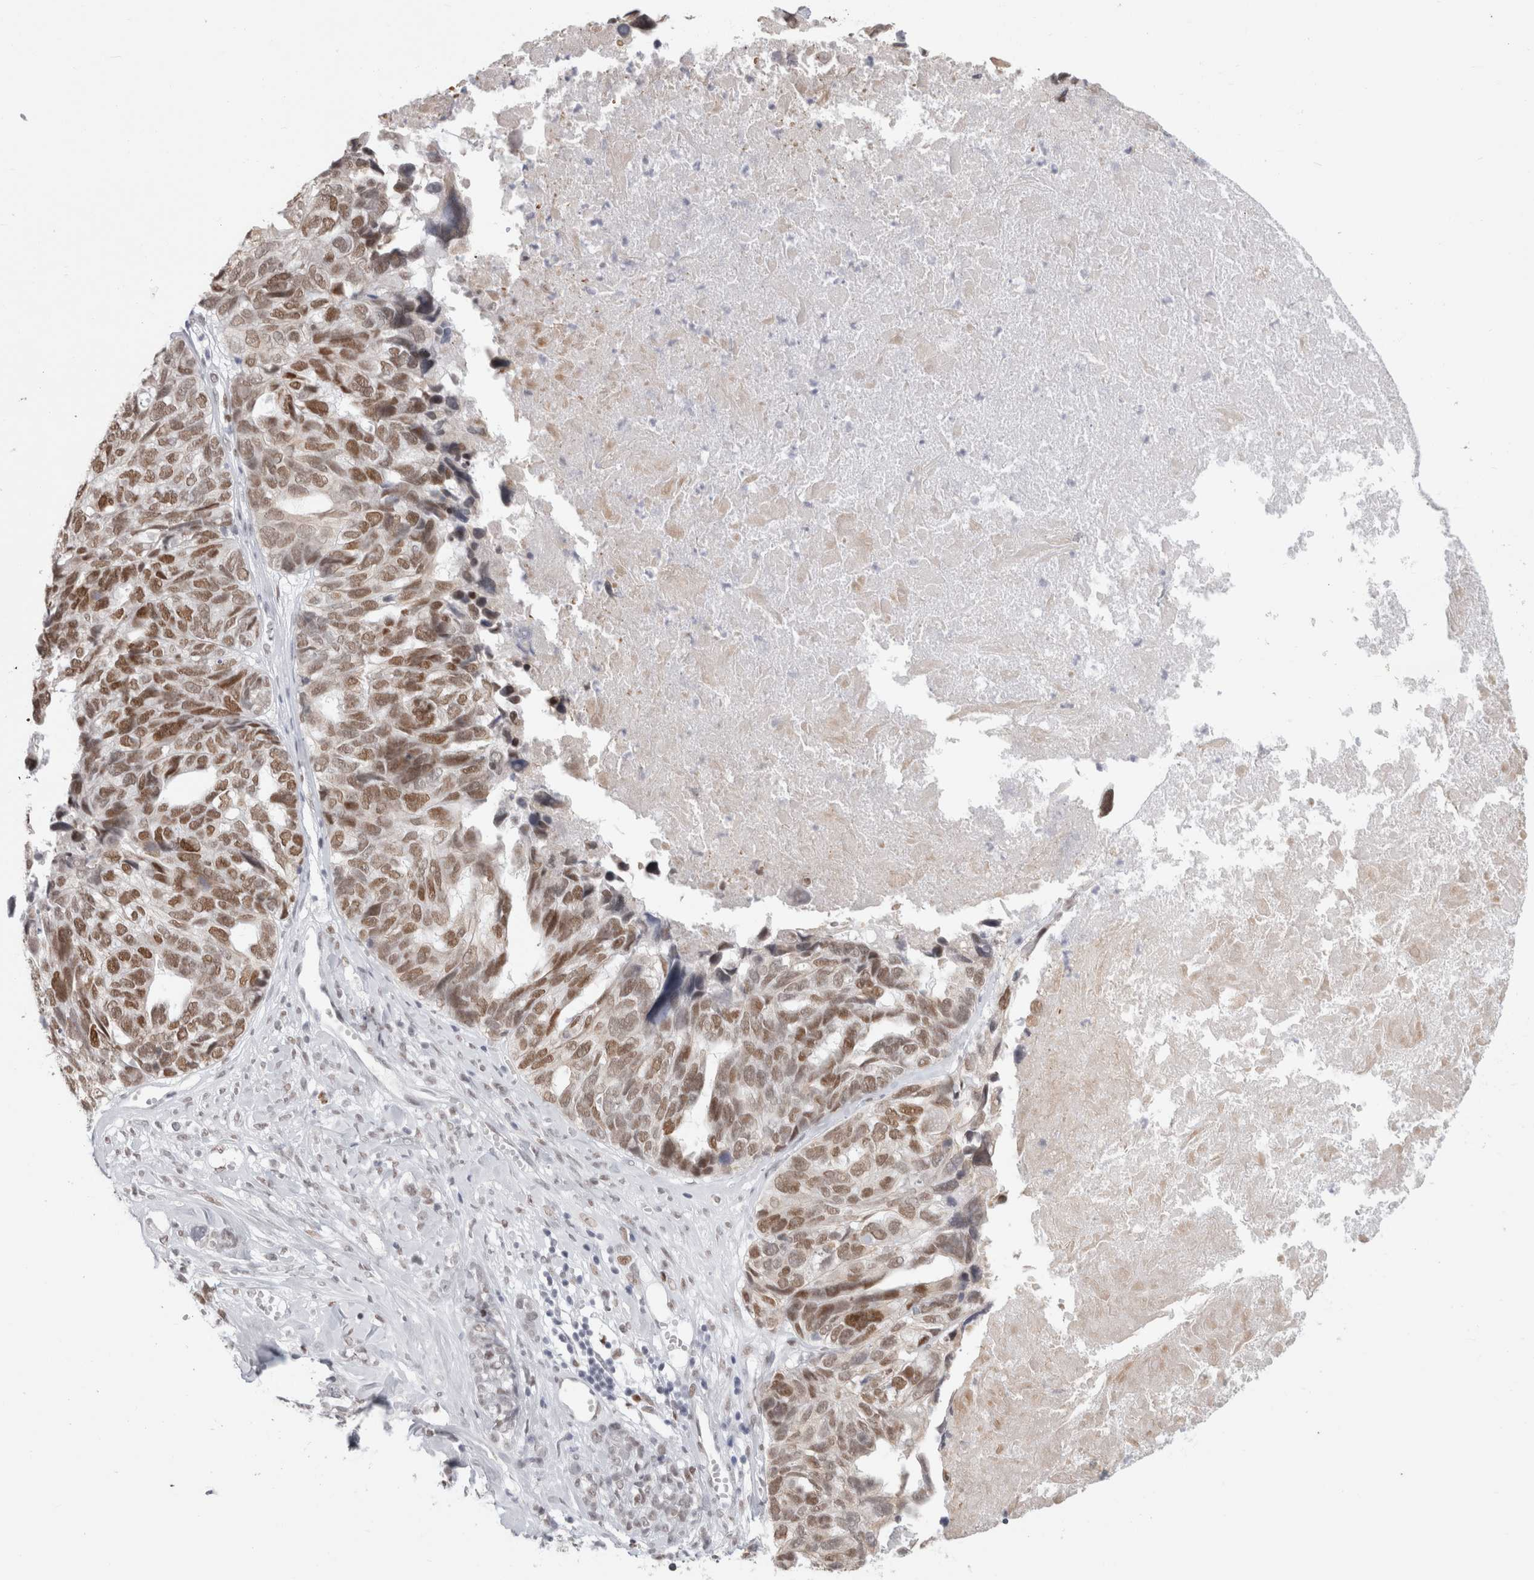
{"staining": {"intensity": "moderate", "quantity": "25%-75%", "location": "nuclear"}, "tissue": "ovarian cancer", "cell_type": "Tumor cells", "image_type": "cancer", "snomed": [{"axis": "morphology", "description": "Cystadenocarcinoma, serous, NOS"}, {"axis": "topography", "description": "Ovary"}], "caption": "DAB (3,3'-diaminobenzidine) immunohistochemical staining of human ovarian serous cystadenocarcinoma reveals moderate nuclear protein expression in about 25%-75% of tumor cells.", "gene": "SMARCC1", "patient": {"sex": "female", "age": 79}}